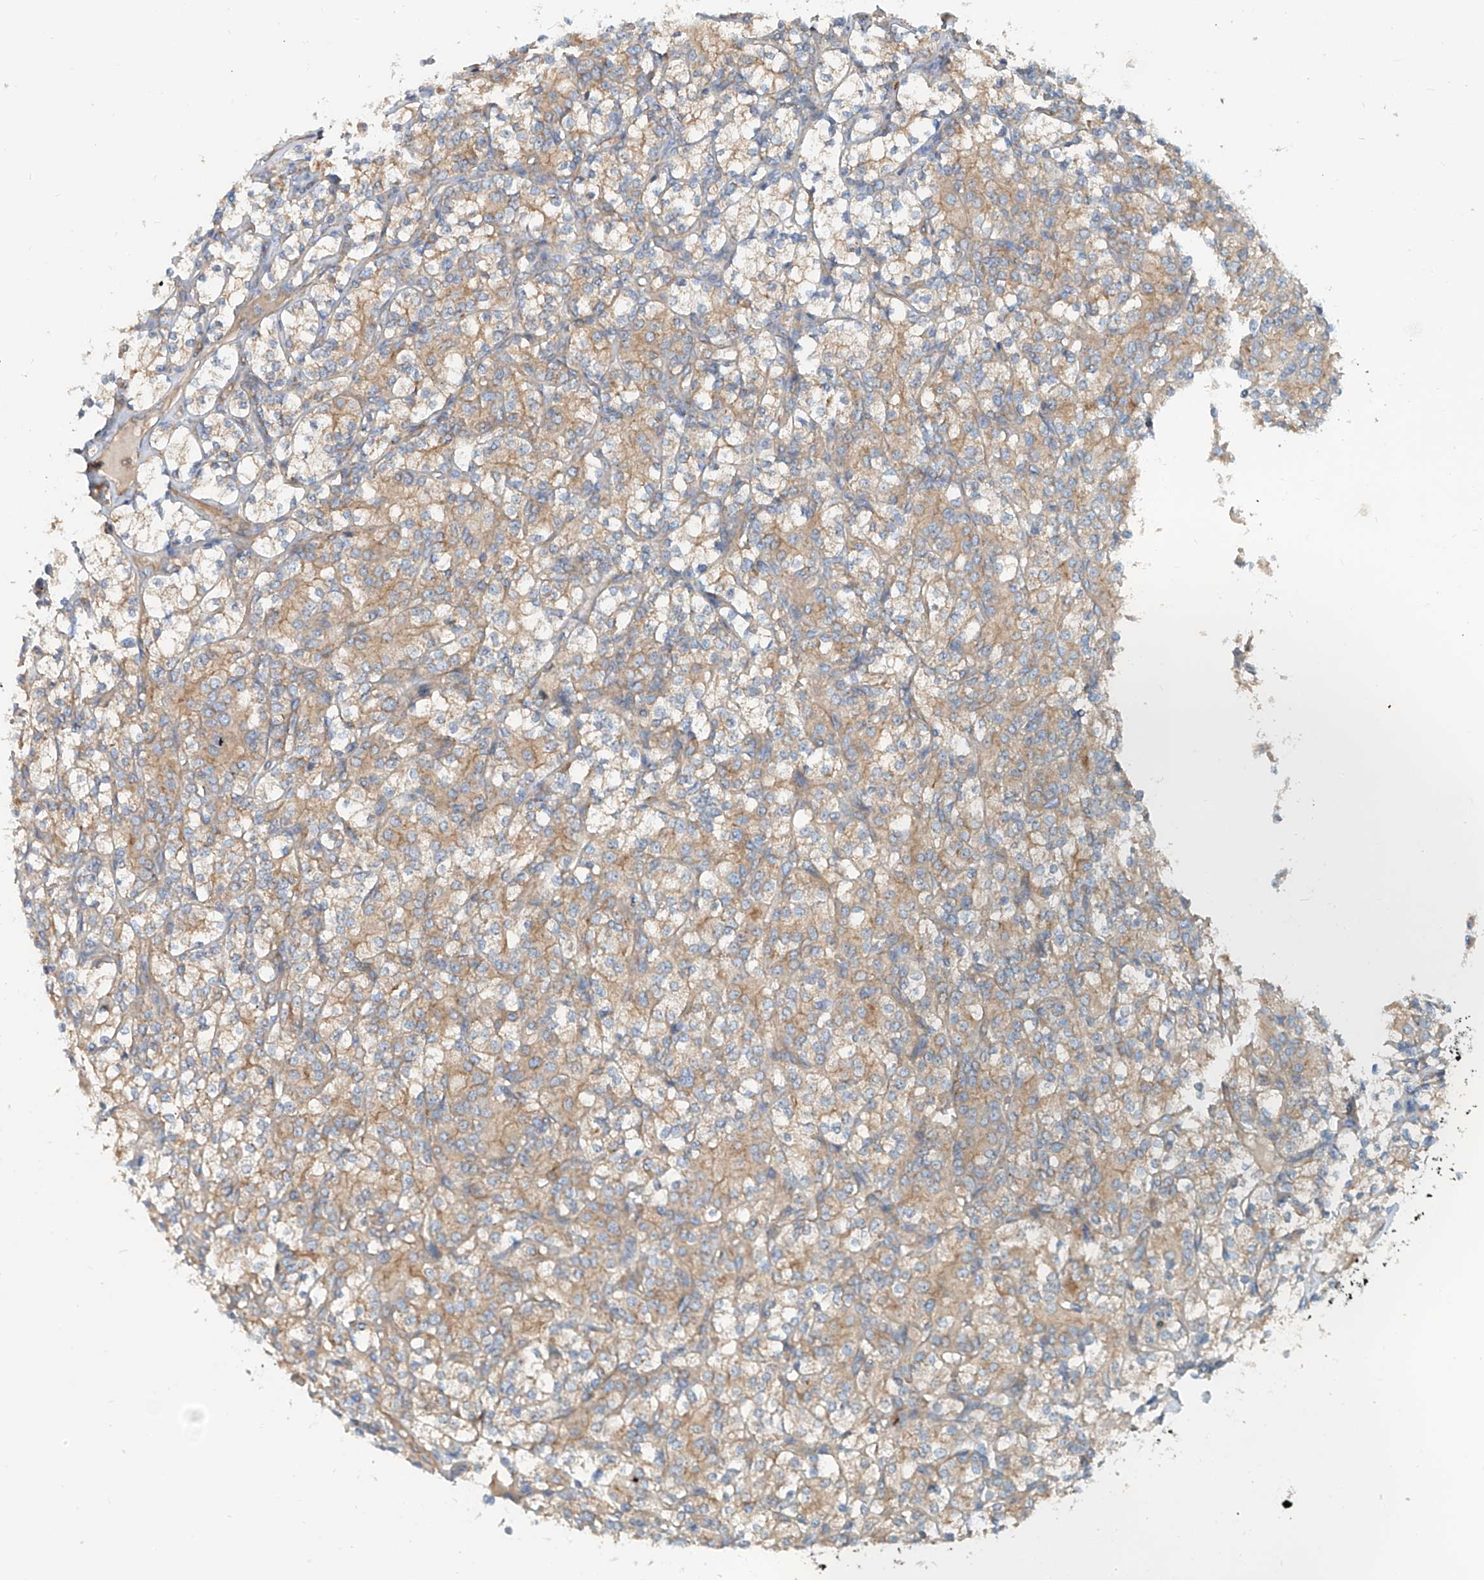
{"staining": {"intensity": "weak", "quantity": ">75%", "location": "cytoplasmic/membranous"}, "tissue": "renal cancer", "cell_type": "Tumor cells", "image_type": "cancer", "snomed": [{"axis": "morphology", "description": "Adenocarcinoma, NOS"}, {"axis": "topography", "description": "Kidney"}], "caption": "Tumor cells show low levels of weak cytoplasmic/membranous expression in about >75% of cells in human renal cancer (adenocarcinoma). (DAB IHC, brown staining for protein, blue staining for nuclei).", "gene": "SNAP29", "patient": {"sex": "male", "age": 77}}